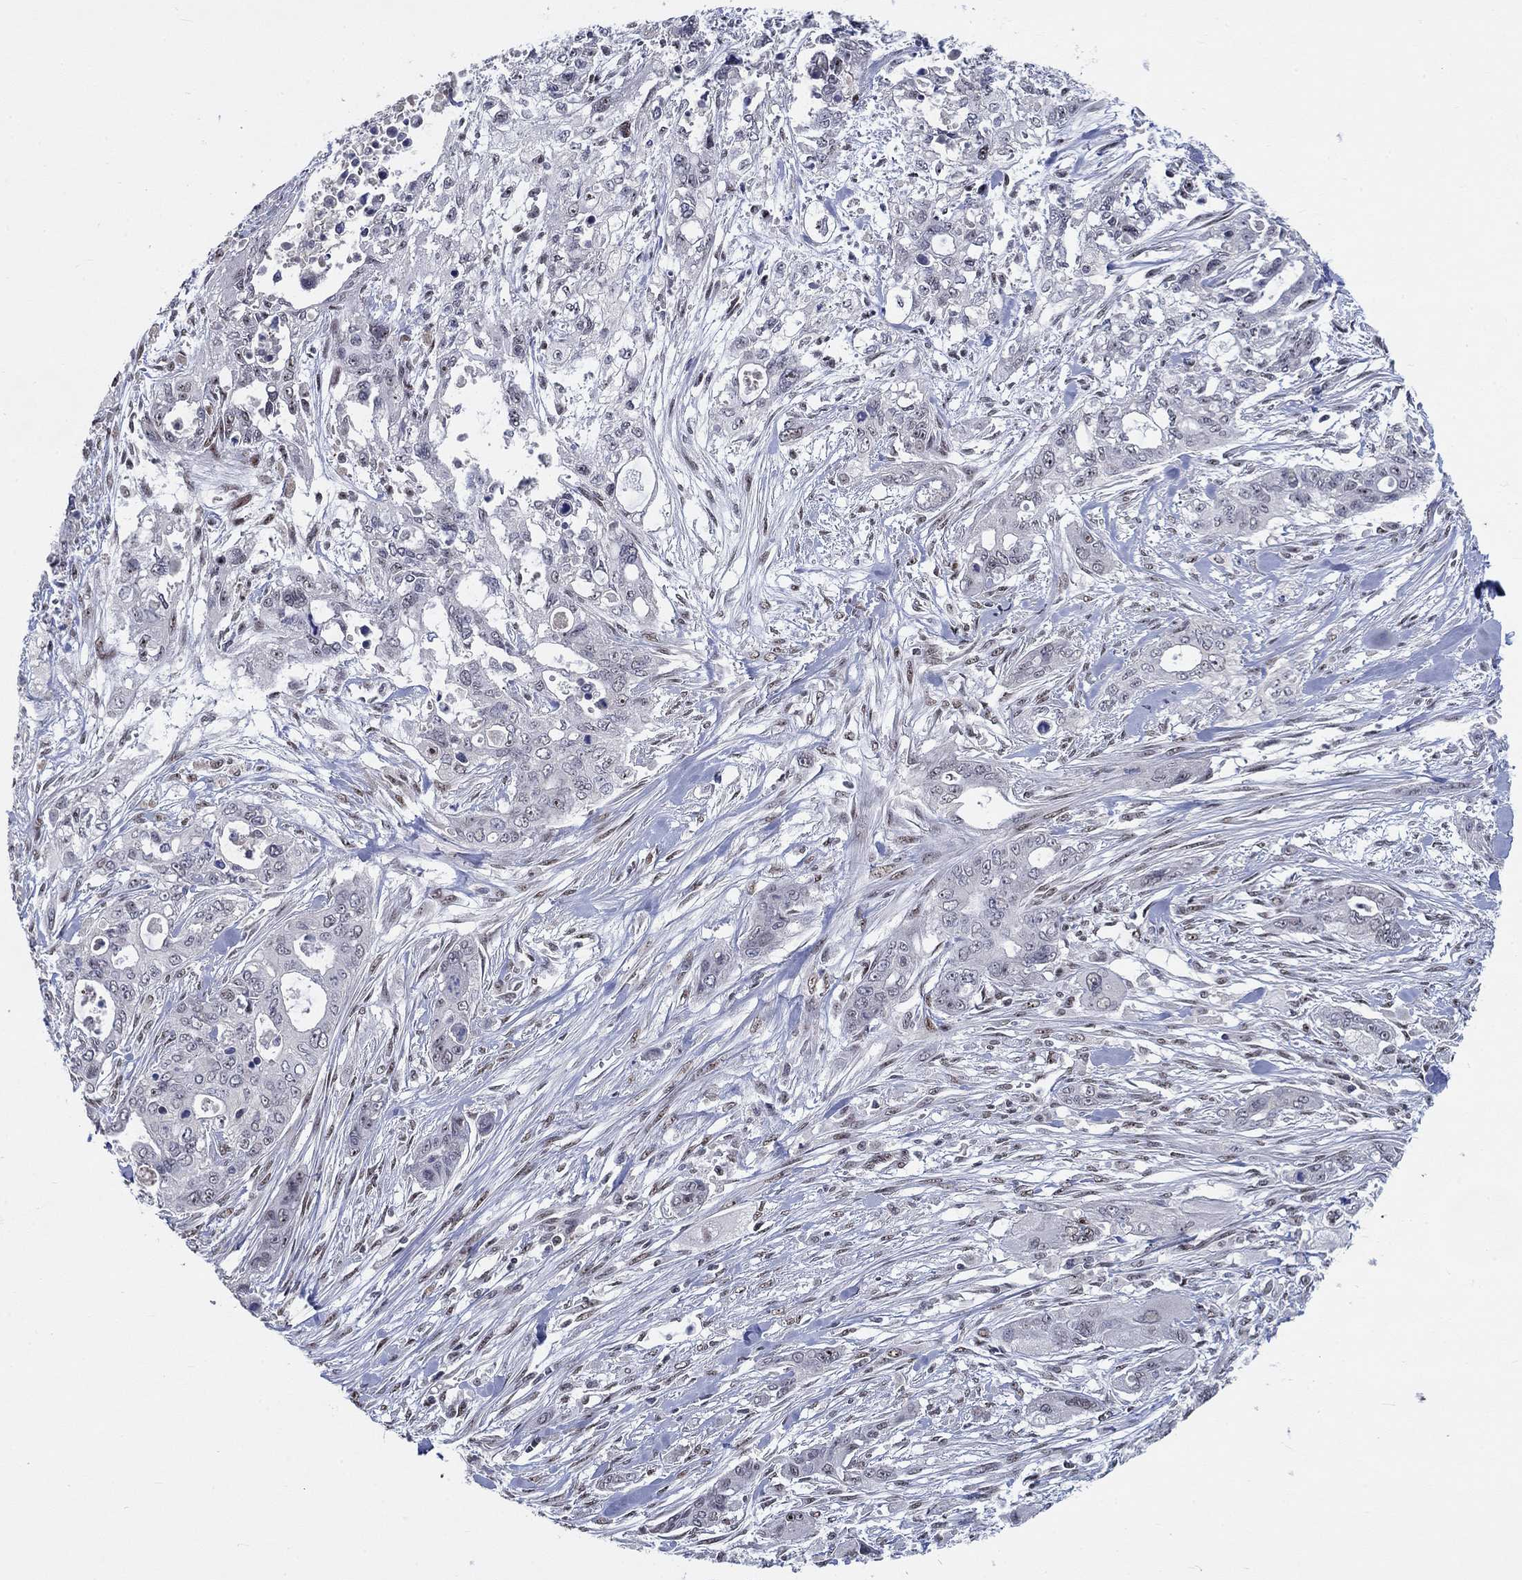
{"staining": {"intensity": "negative", "quantity": "none", "location": "none"}, "tissue": "pancreatic cancer", "cell_type": "Tumor cells", "image_type": "cancer", "snomed": [{"axis": "morphology", "description": "Adenocarcinoma, NOS"}, {"axis": "topography", "description": "Pancreas"}], "caption": "A micrograph of human pancreatic cancer (adenocarcinoma) is negative for staining in tumor cells.", "gene": "HTN1", "patient": {"sex": "male", "age": 47}}